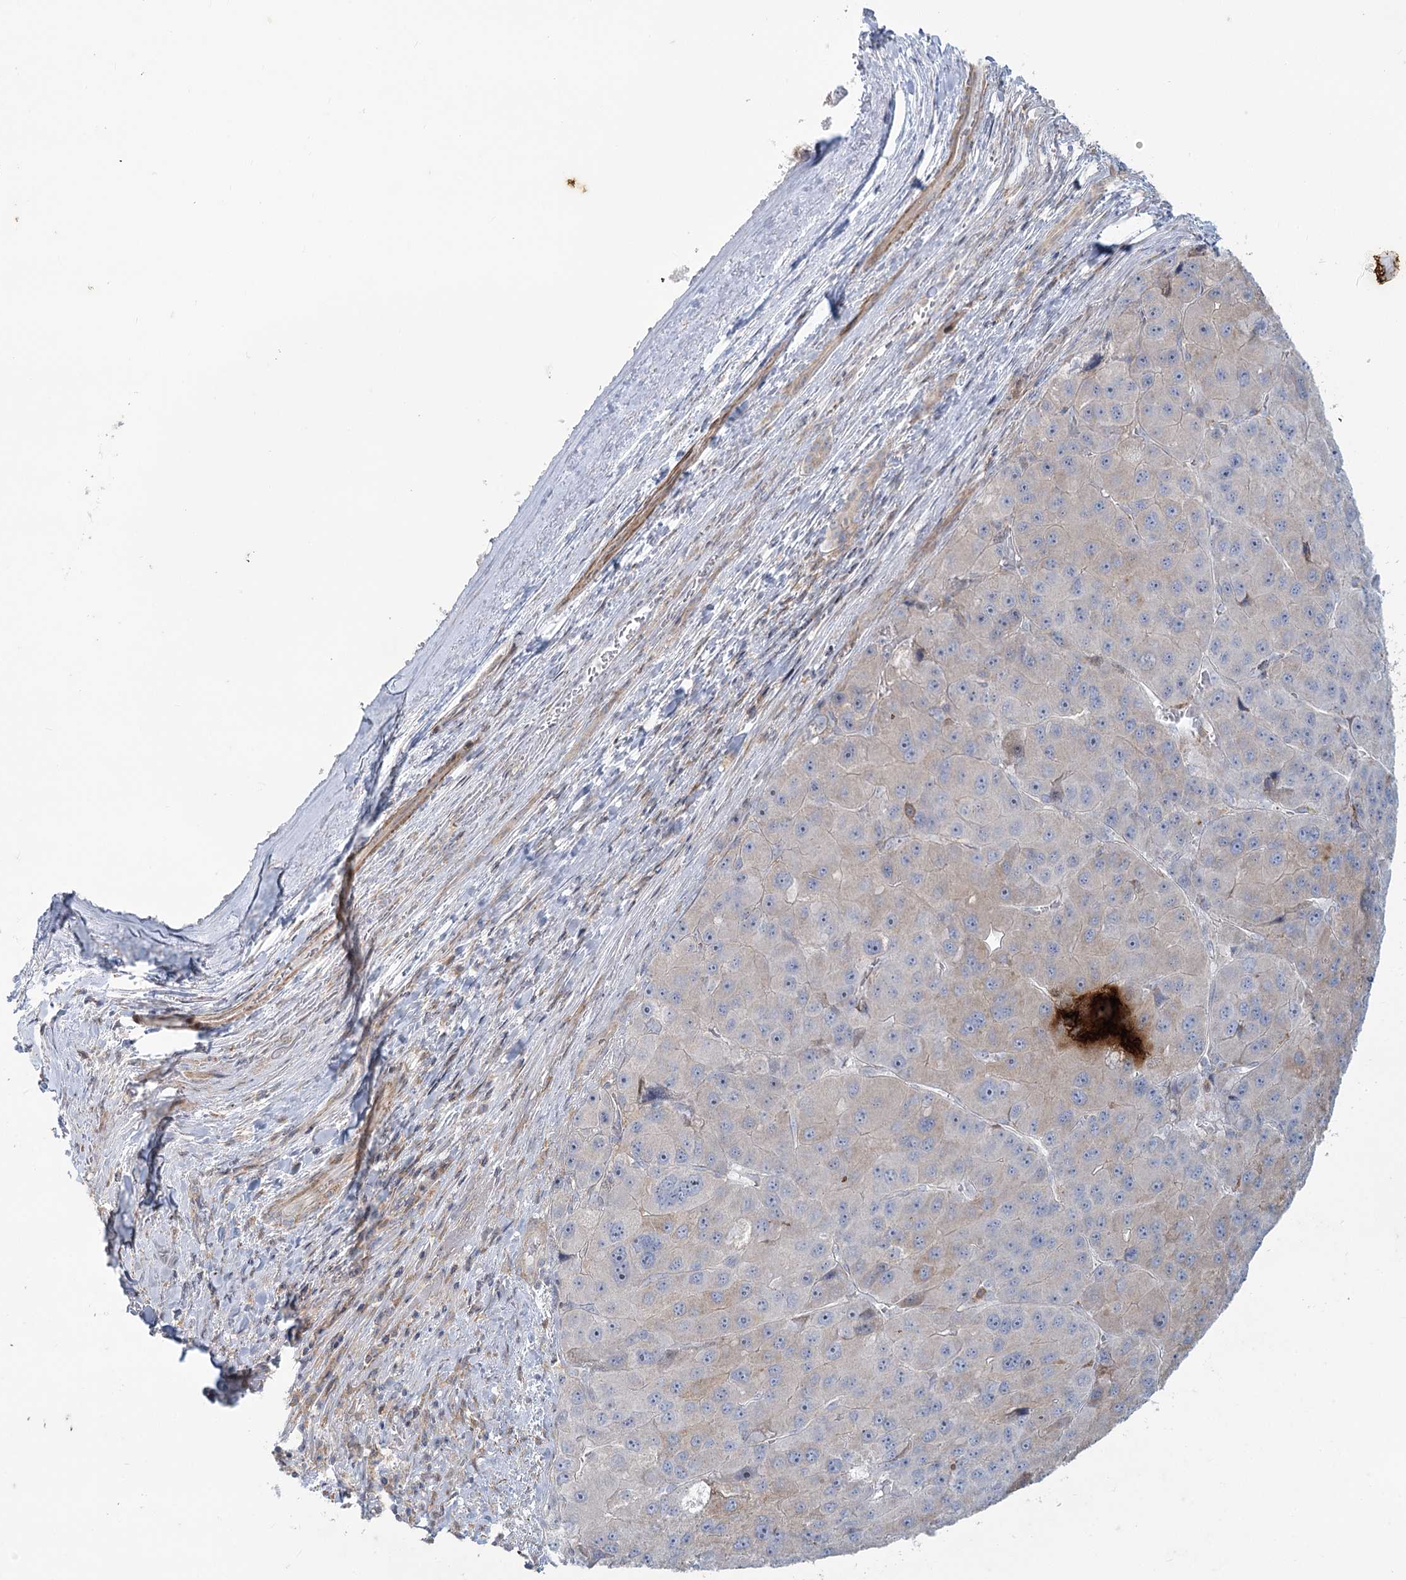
{"staining": {"intensity": "weak", "quantity": "25%-75%", "location": "cytoplasmic/membranous"}, "tissue": "liver cancer", "cell_type": "Tumor cells", "image_type": "cancer", "snomed": [{"axis": "morphology", "description": "Carcinoma, Hepatocellular, NOS"}, {"axis": "topography", "description": "Liver"}], "caption": "Immunohistochemistry (IHC) photomicrograph of human hepatocellular carcinoma (liver) stained for a protein (brown), which reveals low levels of weak cytoplasmic/membranous expression in approximately 25%-75% of tumor cells.", "gene": "MTG1", "patient": {"sex": "female", "age": 73}}